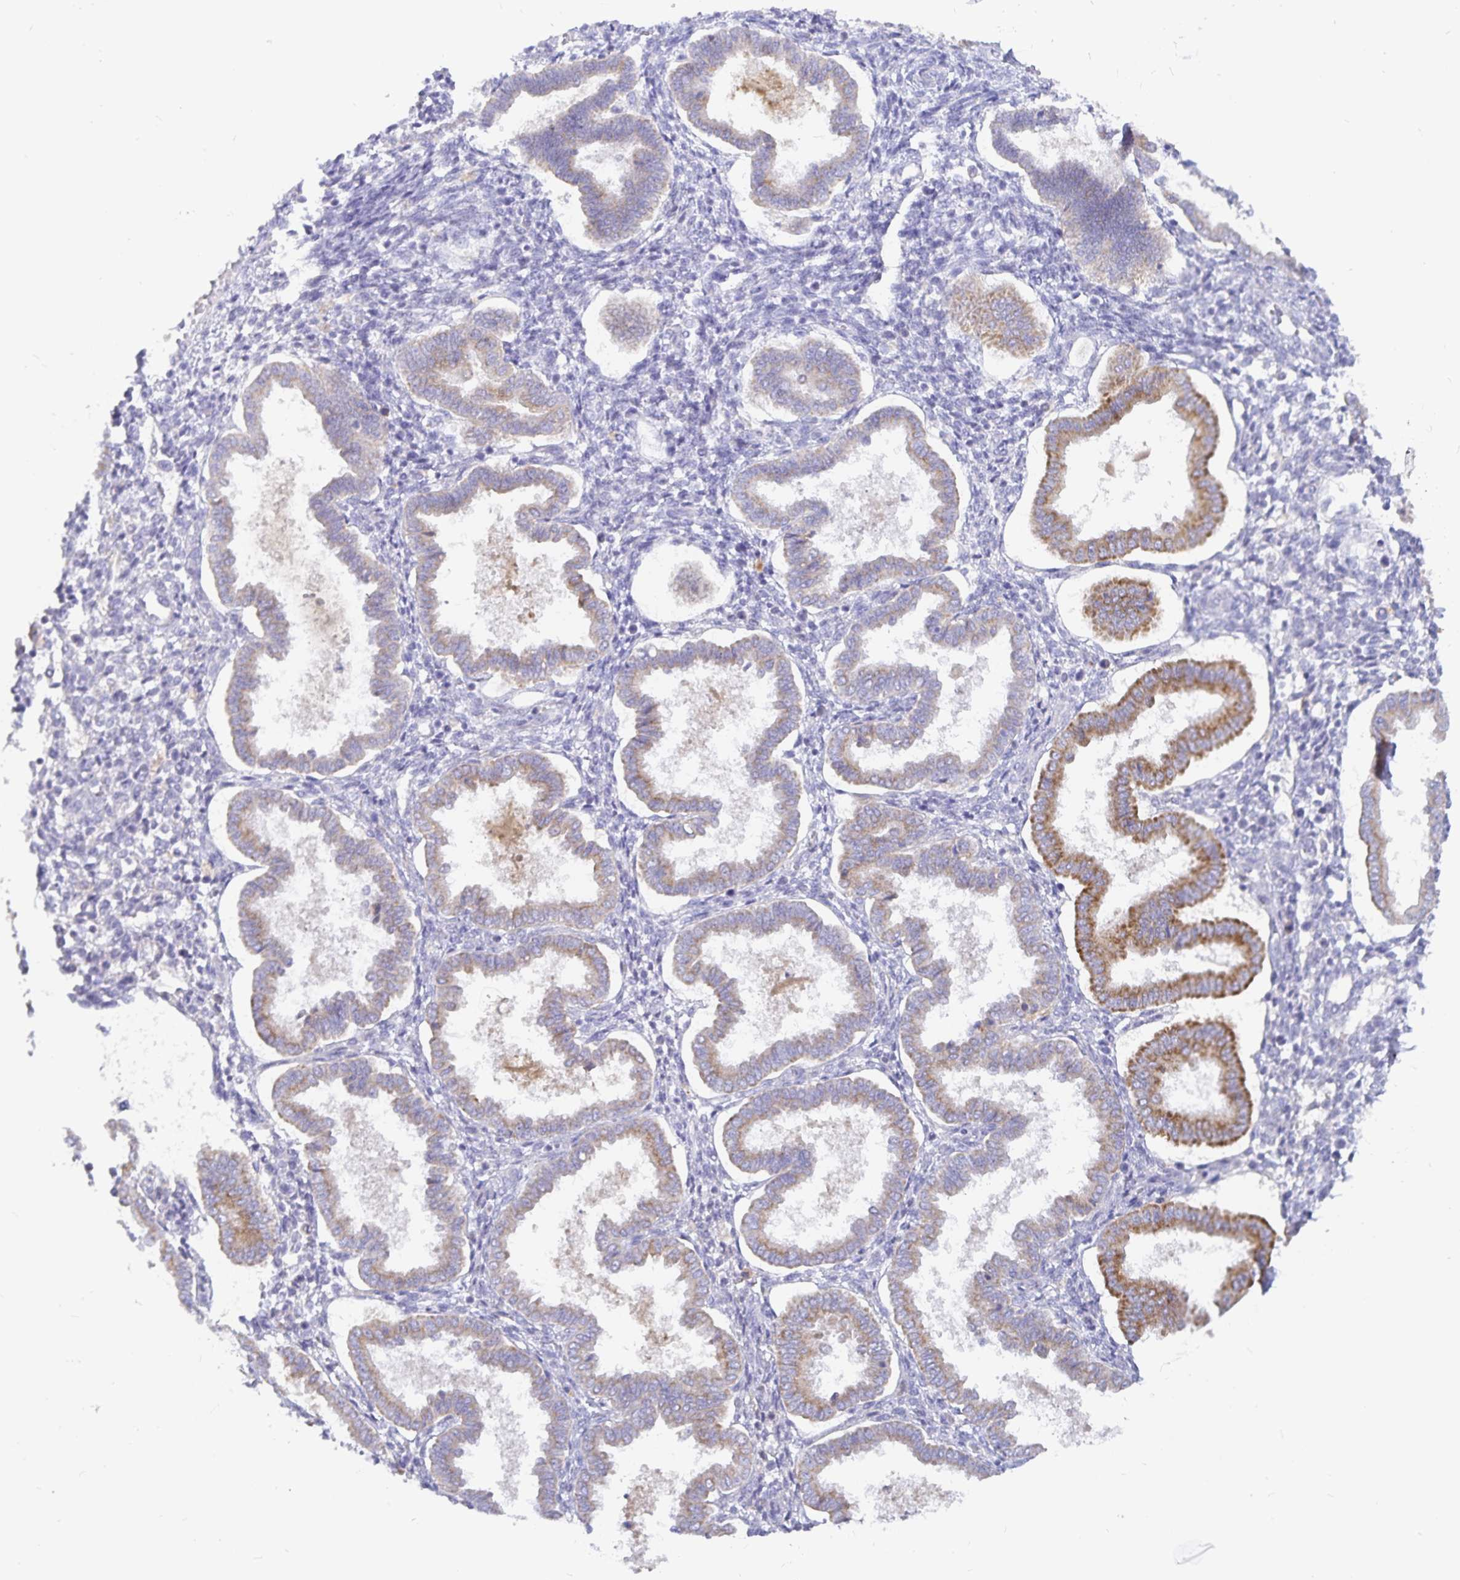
{"staining": {"intensity": "negative", "quantity": "none", "location": "none"}, "tissue": "endometrium", "cell_type": "Cells in endometrial stroma", "image_type": "normal", "snomed": [{"axis": "morphology", "description": "Normal tissue, NOS"}, {"axis": "topography", "description": "Endometrium"}], "caption": "Immunohistochemical staining of benign human endometrium reveals no significant expression in cells in endometrial stroma. (DAB immunohistochemistry (IHC), high magnification).", "gene": "PKHD1", "patient": {"sex": "female", "age": 24}}